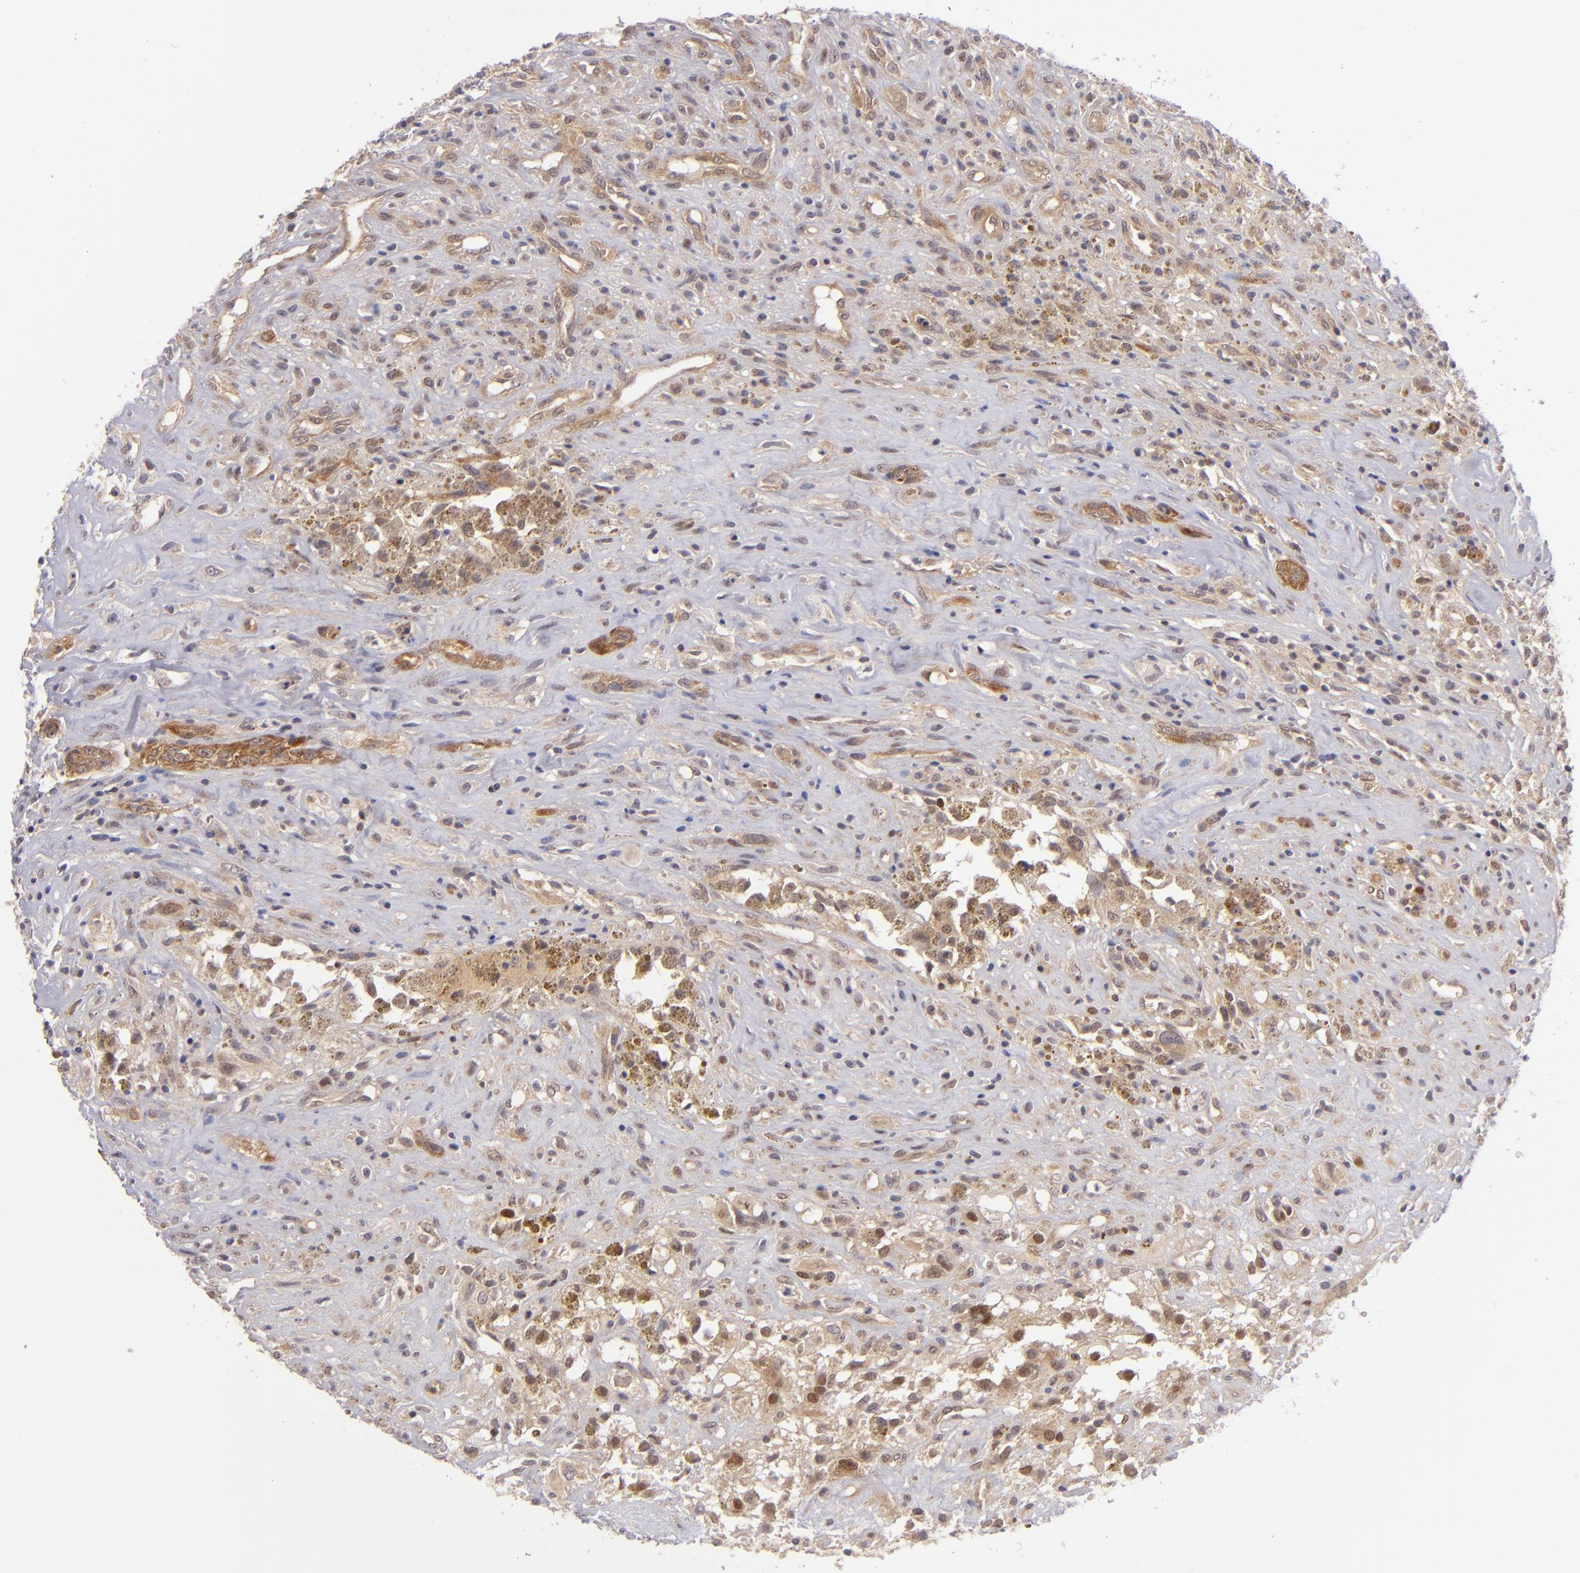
{"staining": {"intensity": "moderate", "quantity": "25%-75%", "location": "cytoplasmic/membranous"}, "tissue": "glioma", "cell_type": "Tumor cells", "image_type": "cancer", "snomed": [{"axis": "morphology", "description": "Glioma, malignant, High grade"}, {"axis": "topography", "description": "Brain"}], "caption": "Human glioma stained with a protein marker displays moderate staining in tumor cells.", "gene": "PTPN13", "patient": {"sex": "male", "age": 66}}